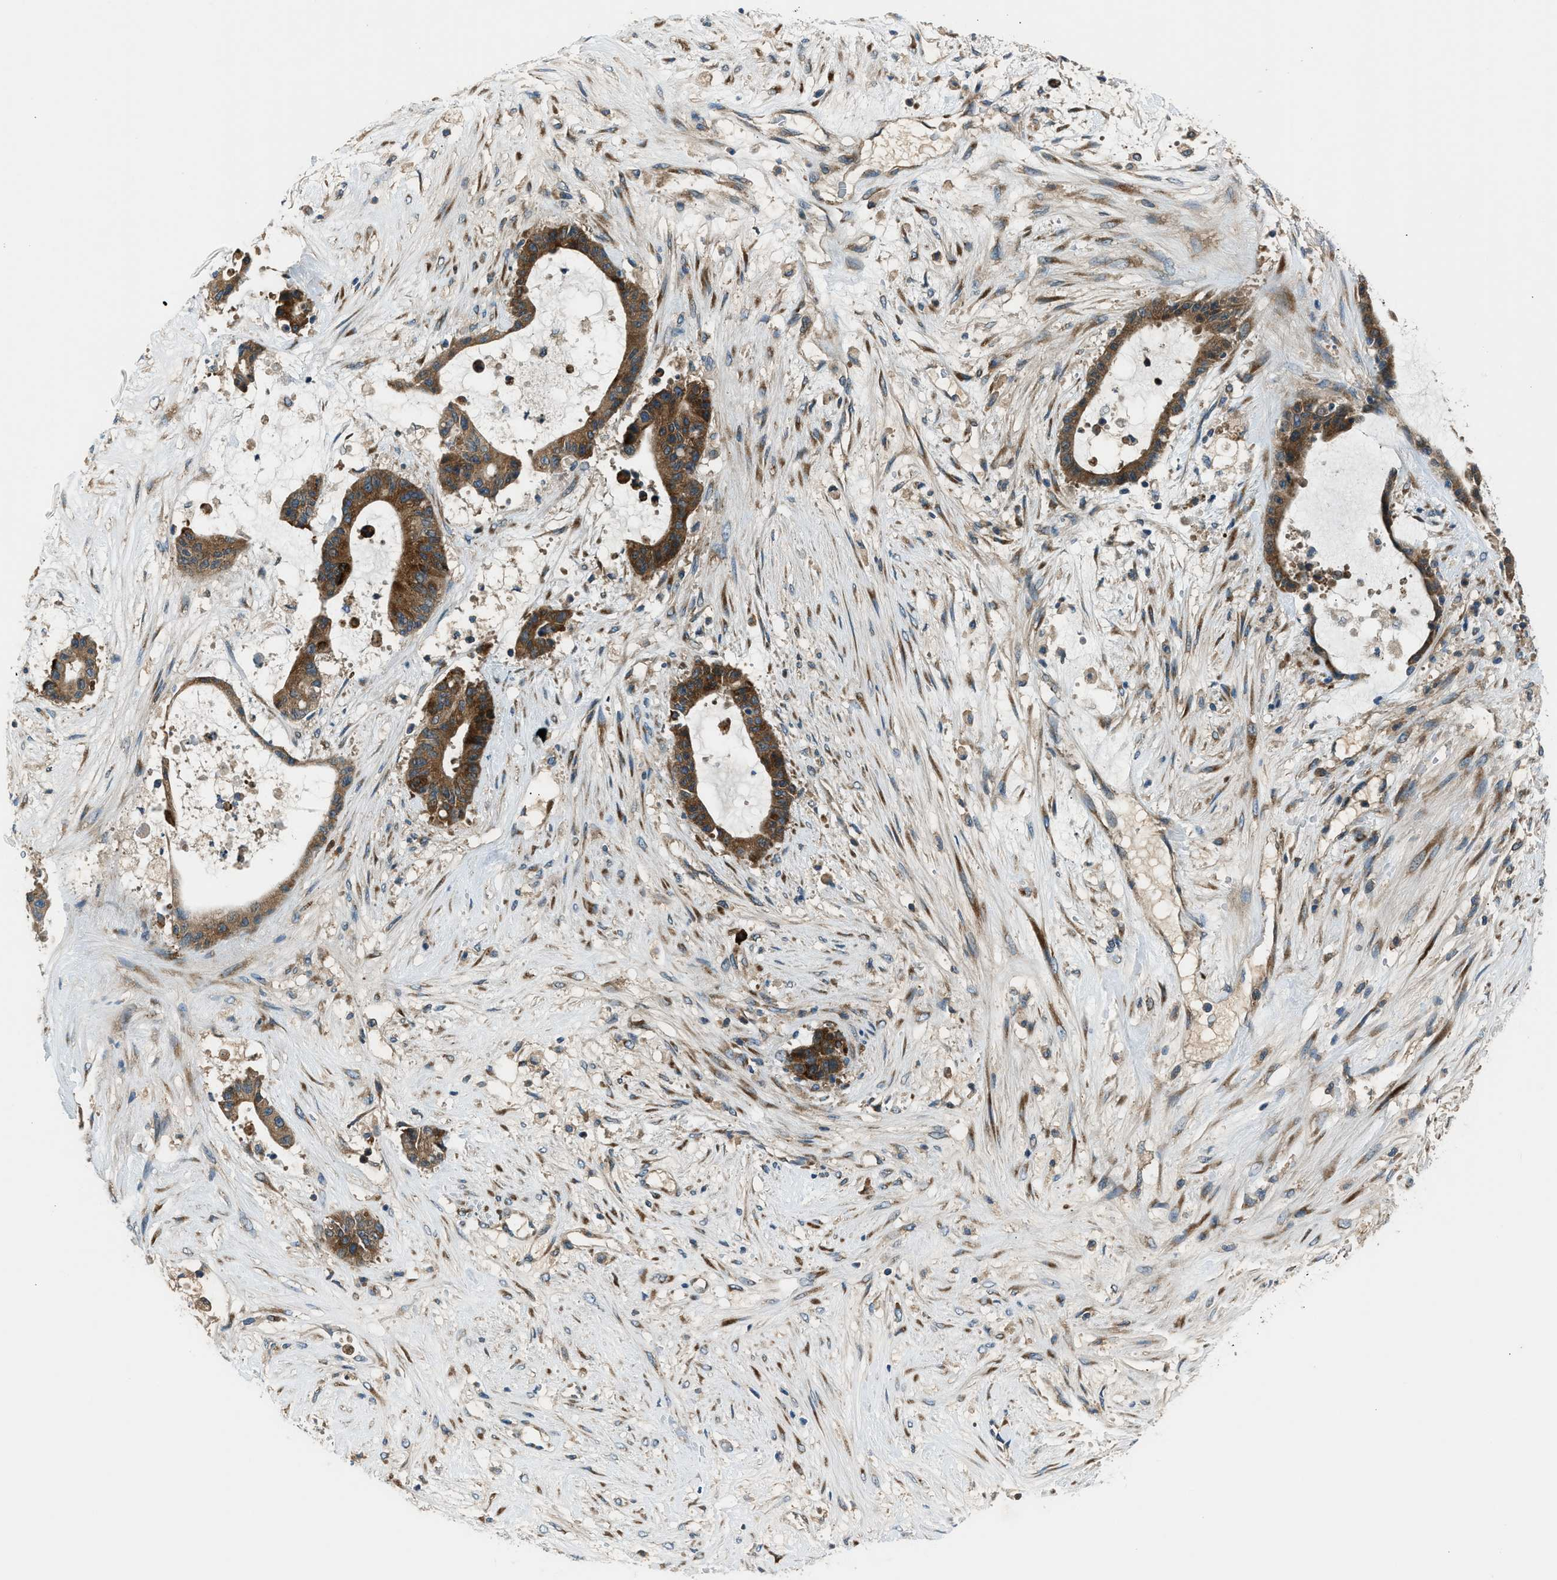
{"staining": {"intensity": "strong", "quantity": ">75%", "location": "cytoplasmic/membranous"}, "tissue": "liver cancer", "cell_type": "Tumor cells", "image_type": "cancer", "snomed": [{"axis": "morphology", "description": "Cholangiocarcinoma"}, {"axis": "topography", "description": "Liver"}], "caption": "Immunohistochemical staining of human liver cancer (cholangiocarcinoma) reveals strong cytoplasmic/membranous protein expression in approximately >75% of tumor cells. The staining is performed using DAB (3,3'-diaminobenzidine) brown chromogen to label protein expression. The nuclei are counter-stained blue using hematoxylin.", "gene": "EDARADD", "patient": {"sex": "female", "age": 73}}